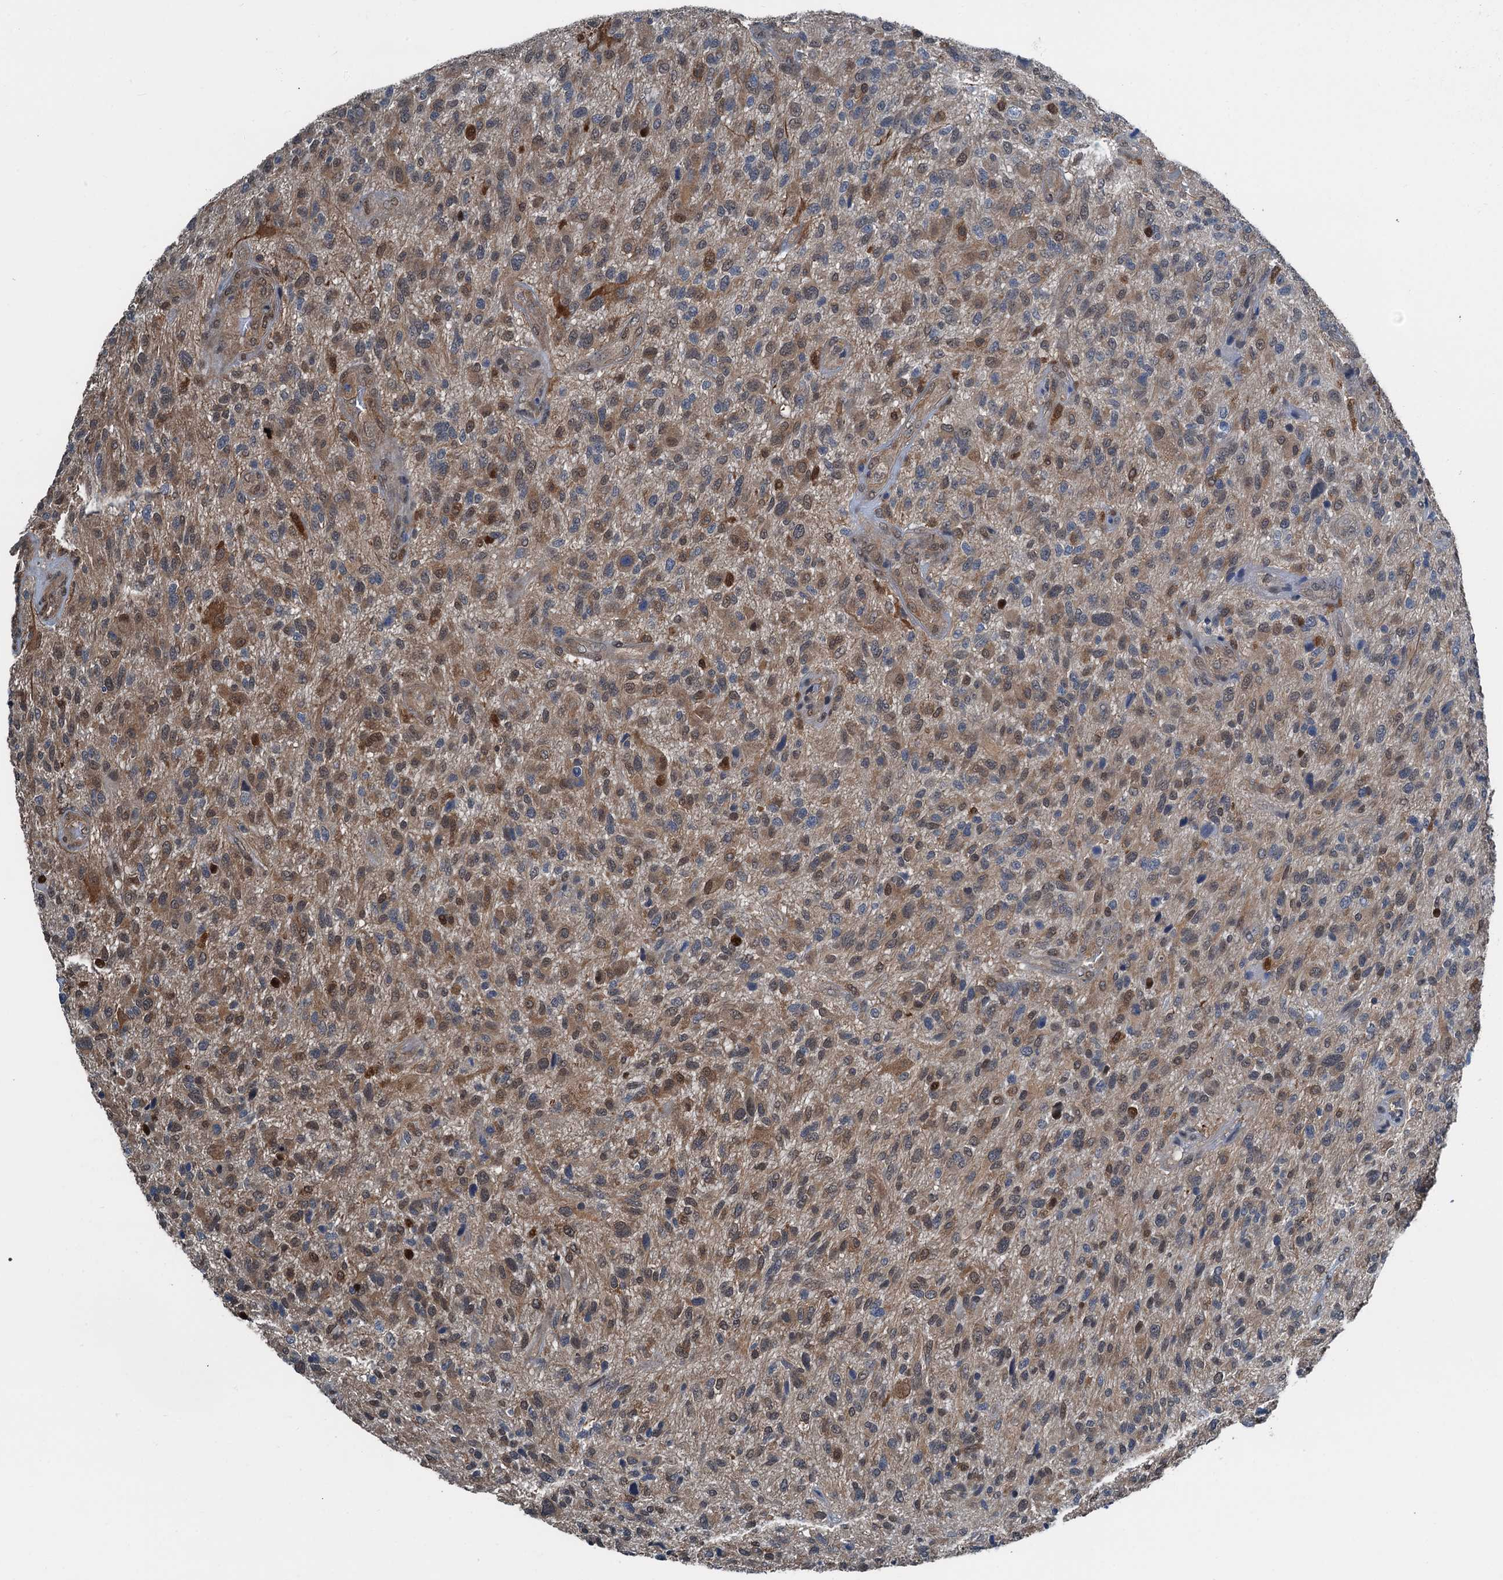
{"staining": {"intensity": "moderate", "quantity": ">75%", "location": "cytoplasmic/membranous,nuclear"}, "tissue": "glioma", "cell_type": "Tumor cells", "image_type": "cancer", "snomed": [{"axis": "morphology", "description": "Glioma, malignant, High grade"}, {"axis": "topography", "description": "Brain"}], "caption": "Immunohistochemical staining of human glioma exhibits medium levels of moderate cytoplasmic/membranous and nuclear positivity in about >75% of tumor cells. The protein of interest is shown in brown color, while the nuclei are stained blue.", "gene": "RNH1", "patient": {"sex": "male", "age": 47}}